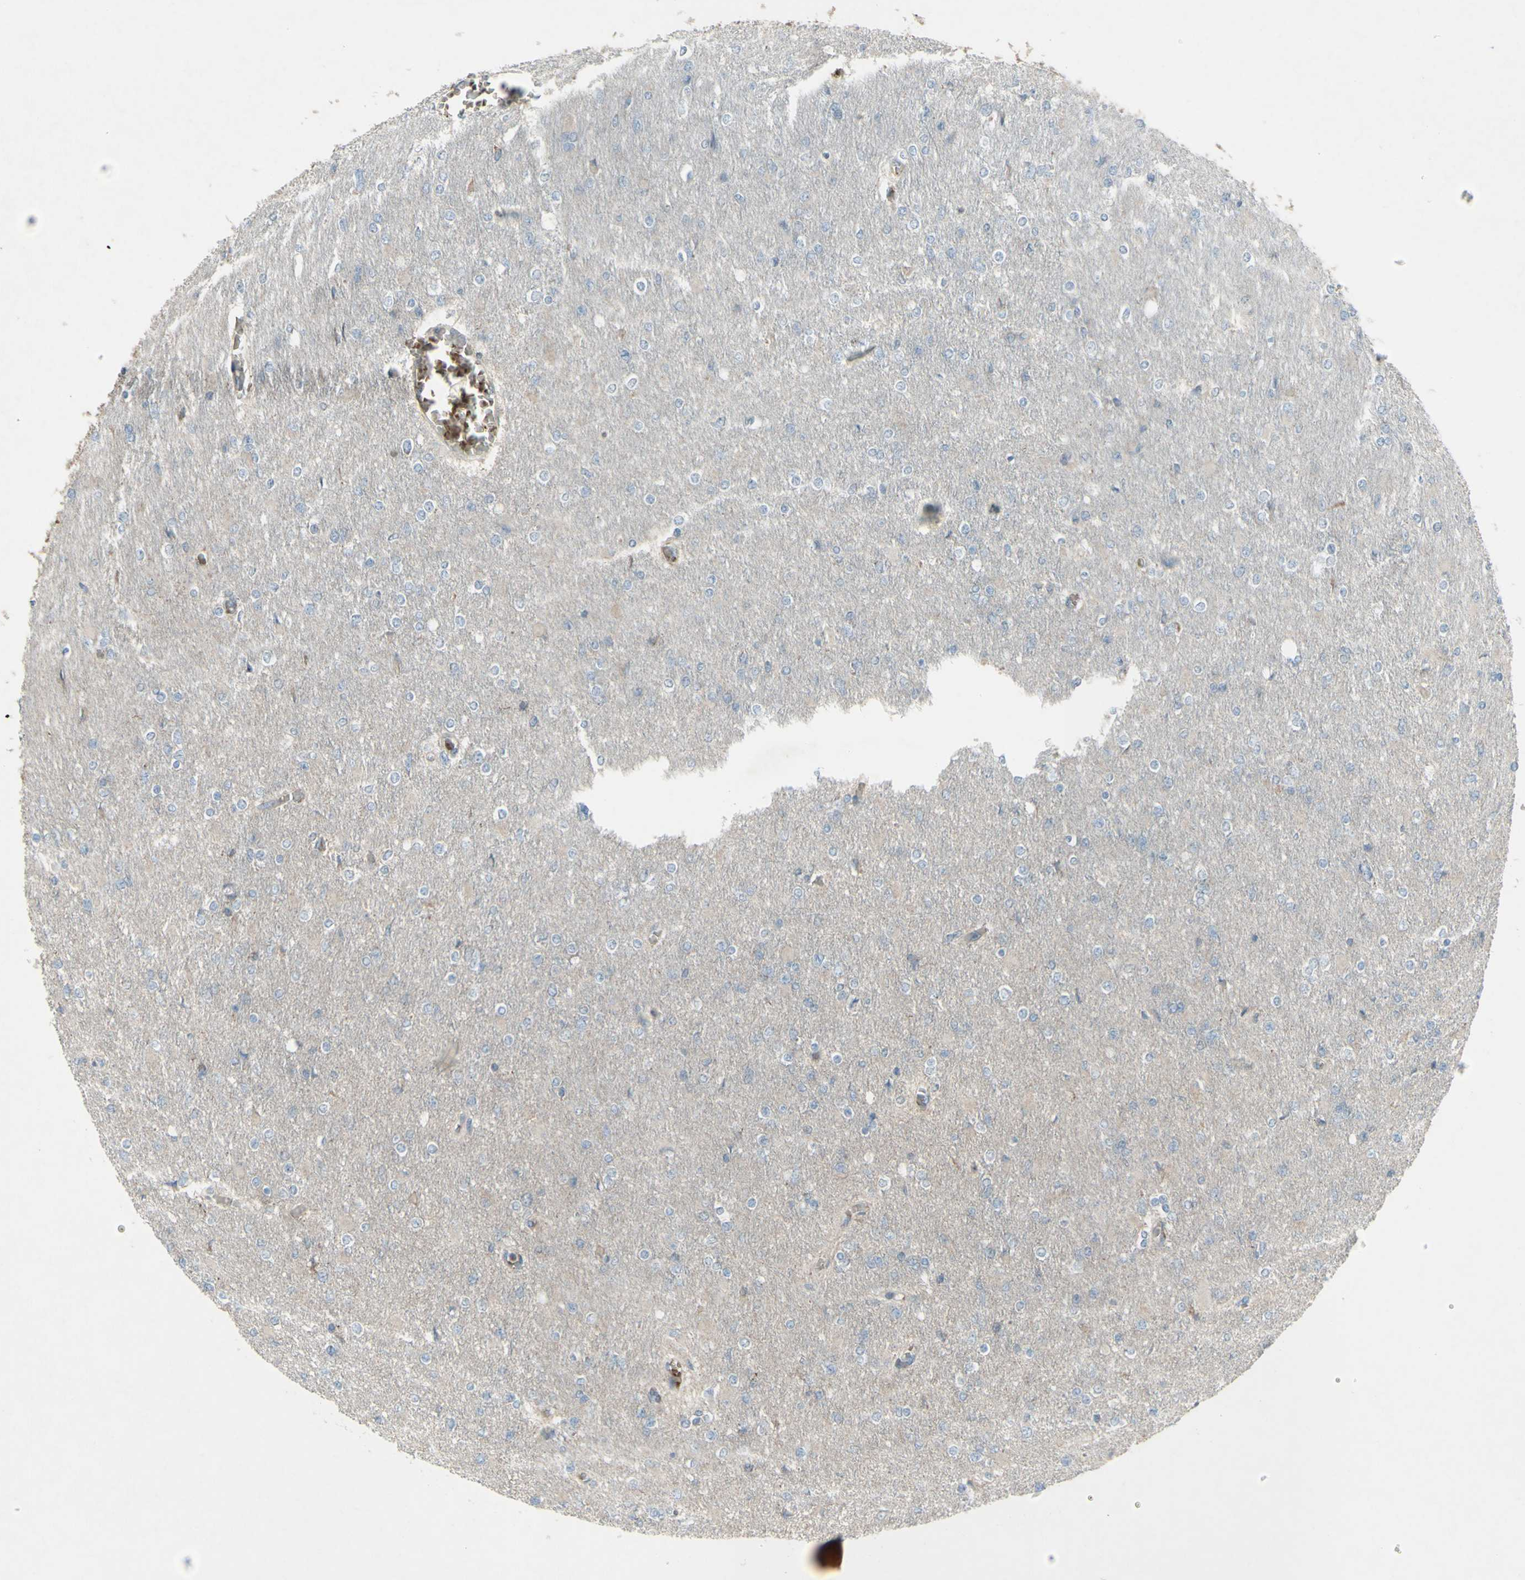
{"staining": {"intensity": "negative", "quantity": "none", "location": "none"}, "tissue": "glioma", "cell_type": "Tumor cells", "image_type": "cancer", "snomed": [{"axis": "morphology", "description": "Glioma, malignant, High grade"}, {"axis": "topography", "description": "Cerebral cortex"}], "caption": "IHC photomicrograph of human malignant glioma (high-grade) stained for a protein (brown), which demonstrates no expression in tumor cells. (DAB IHC with hematoxylin counter stain).", "gene": "SHC1", "patient": {"sex": "female", "age": 36}}